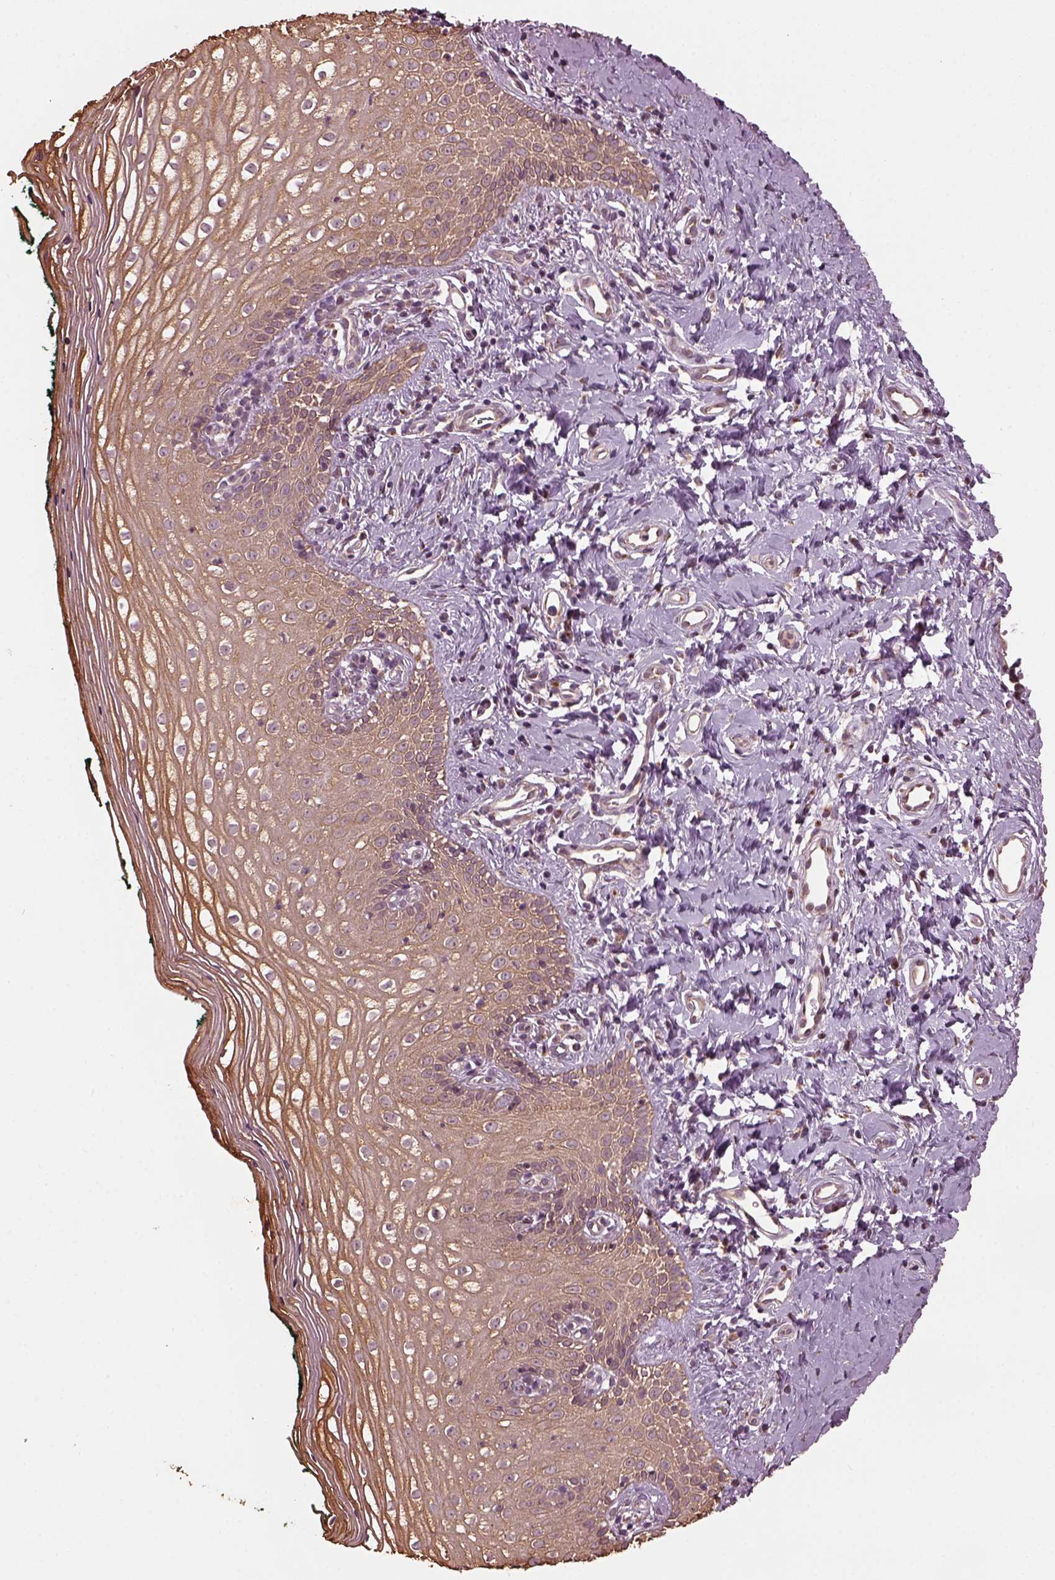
{"staining": {"intensity": "weak", "quantity": "25%-75%", "location": "cytoplasmic/membranous"}, "tissue": "vagina", "cell_type": "Squamous epithelial cells", "image_type": "normal", "snomed": [{"axis": "morphology", "description": "Normal tissue, NOS"}, {"axis": "topography", "description": "Vagina"}], "caption": "The immunohistochemical stain shows weak cytoplasmic/membranous staining in squamous epithelial cells of benign vagina. The staining was performed using DAB (3,3'-diaminobenzidine) to visualize the protein expression in brown, while the nuclei were stained in blue with hematoxylin (Magnification: 20x).", "gene": "RUFY3", "patient": {"sex": "female", "age": 47}}